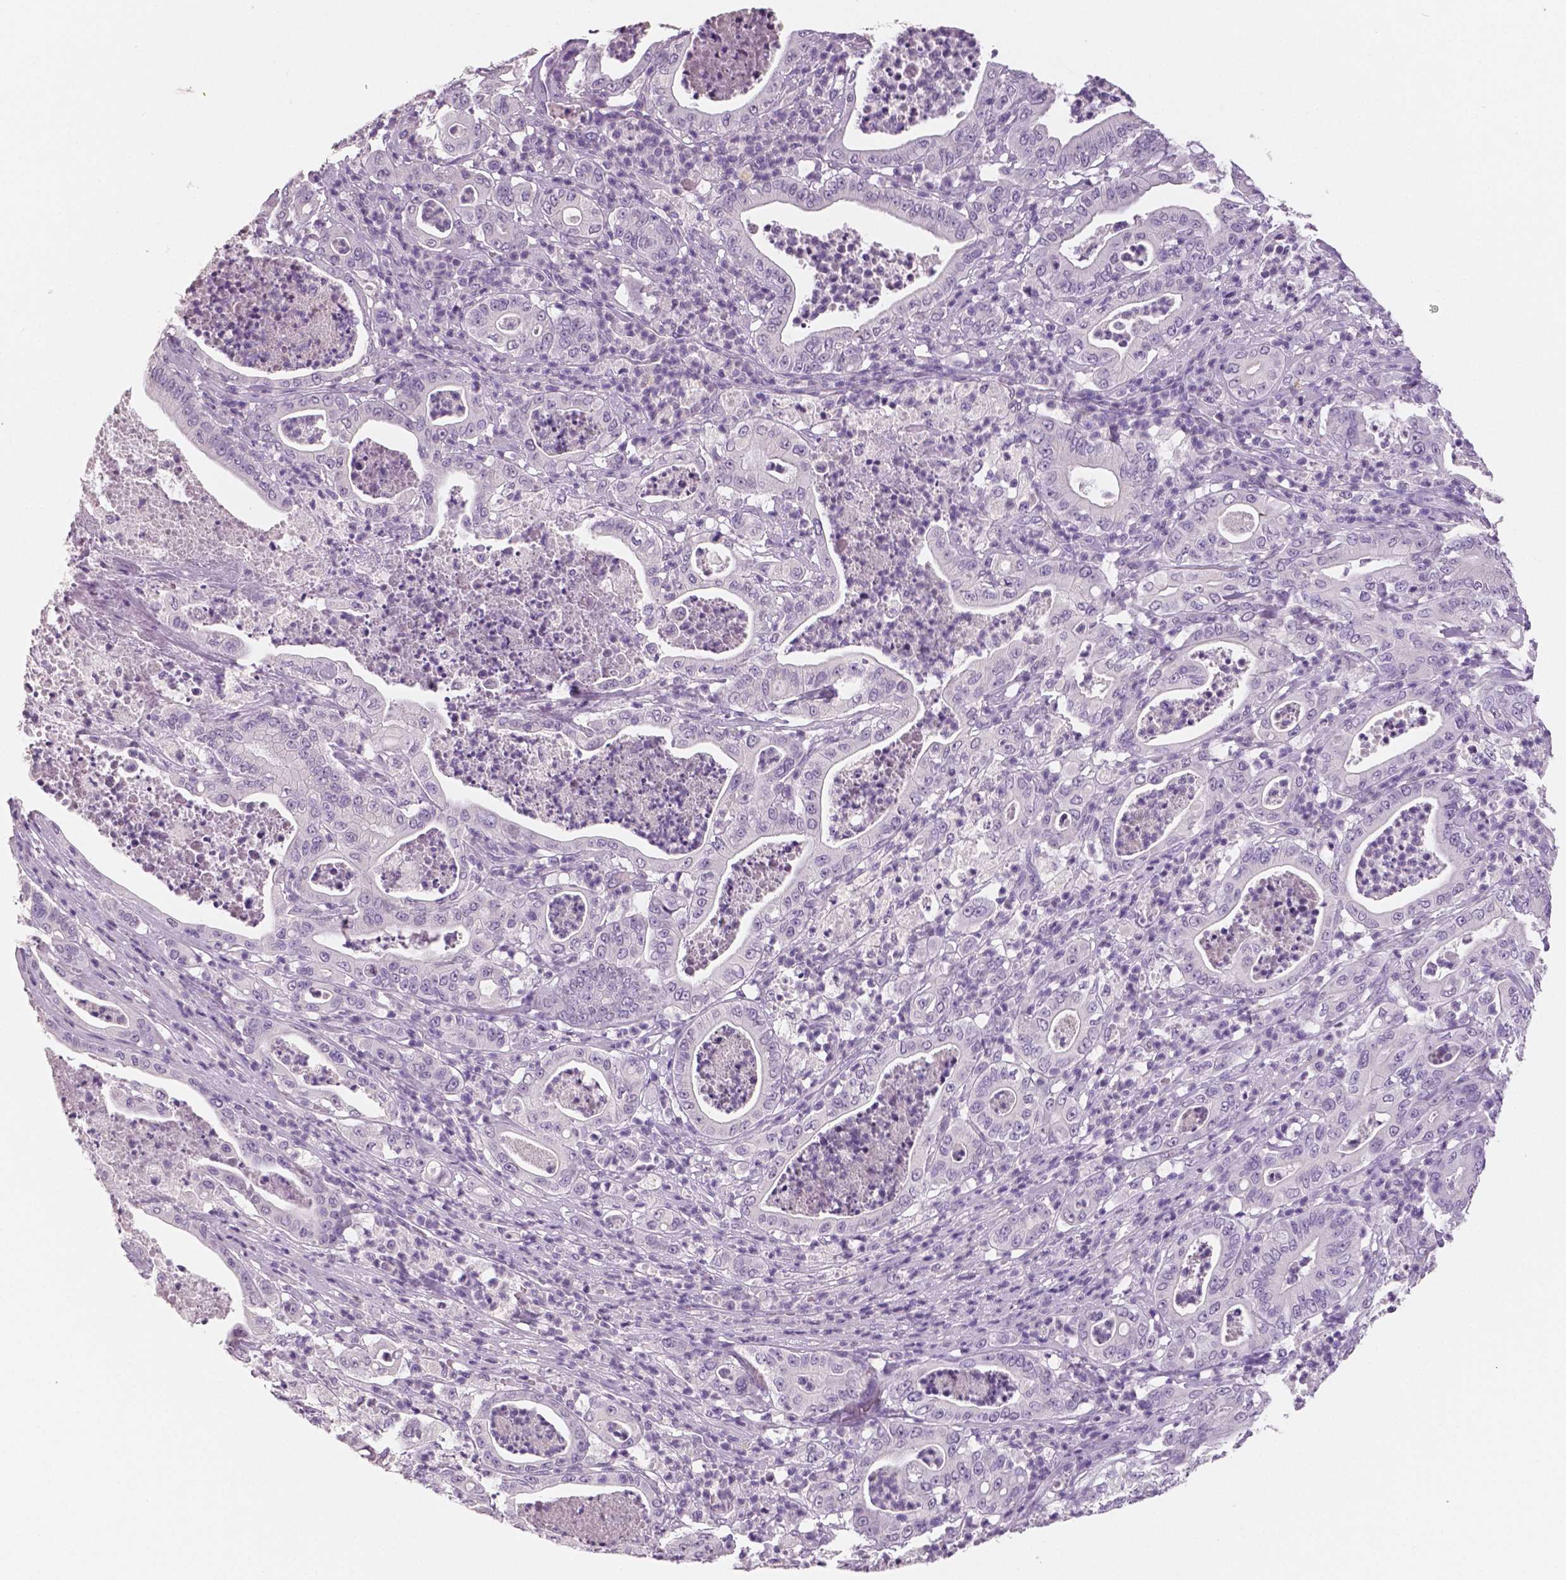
{"staining": {"intensity": "negative", "quantity": "none", "location": "none"}, "tissue": "pancreatic cancer", "cell_type": "Tumor cells", "image_type": "cancer", "snomed": [{"axis": "morphology", "description": "Adenocarcinoma, NOS"}, {"axis": "topography", "description": "Pancreas"}], "caption": "IHC histopathology image of human adenocarcinoma (pancreatic) stained for a protein (brown), which demonstrates no positivity in tumor cells.", "gene": "TSPAN7", "patient": {"sex": "male", "age": 71}}